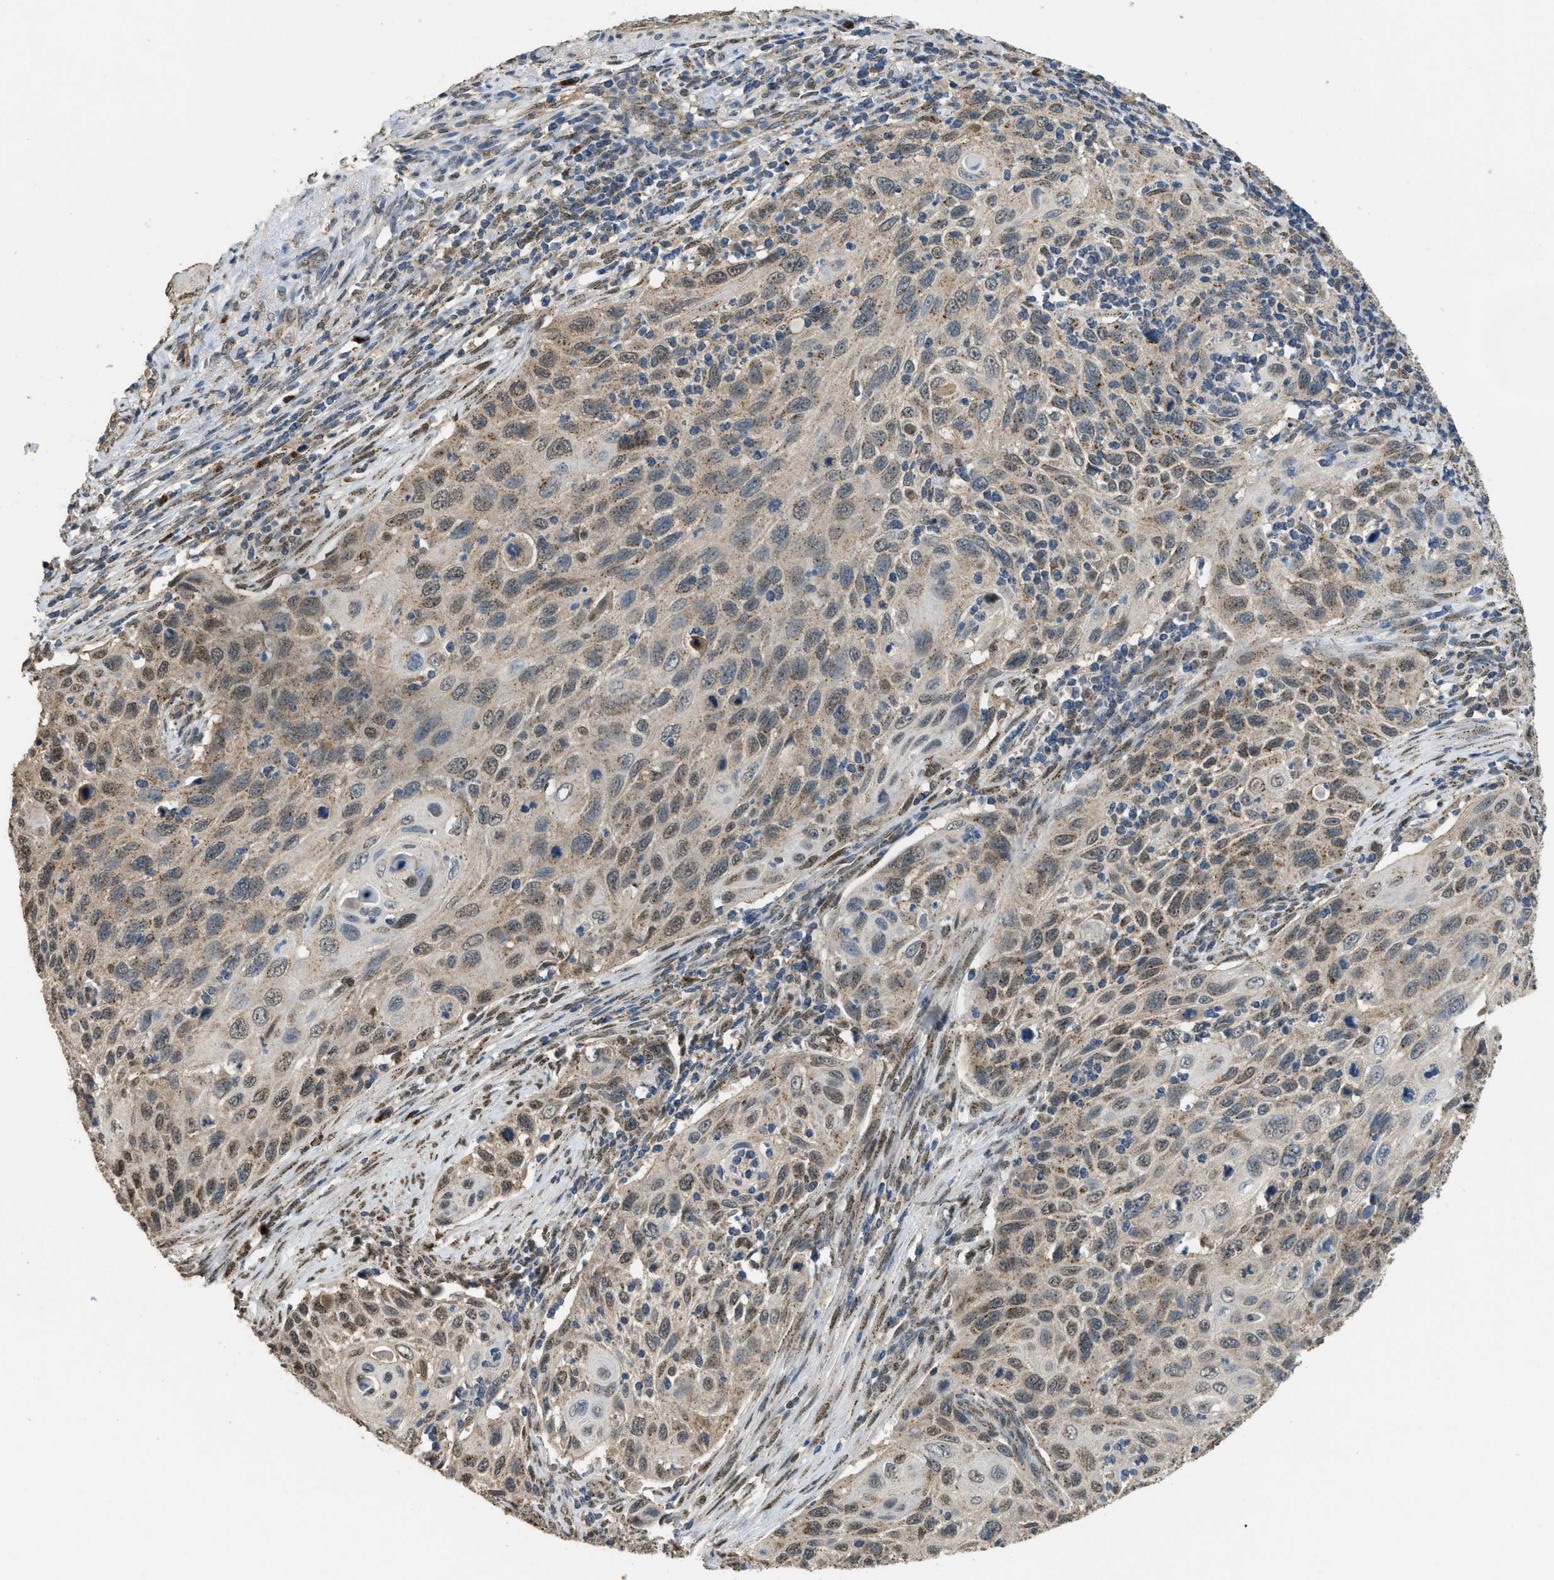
{"staining": {"intensity": "moderate", "quantity": ">75%", "location": "cytoplasmic/membranous,nuclear"}, "tissue": "cervical cancer", "cell_type": "Tumor cells", "image_type": "cancer", "snomed": [{"axis": "morphology", "description": "Squamous cell carcinoma, NOS"}, {"axis": "topography", "description": "Cervix"}], "caption": "A photomicrograph of squamous cell carcinoma (cervical) stained for a protein demonstrates moderate cytoplasmic/membranous and nuclear brown staining in tumor cells.", "gene": "IPO7", "patient": {"sex": "female", "age": 70}}